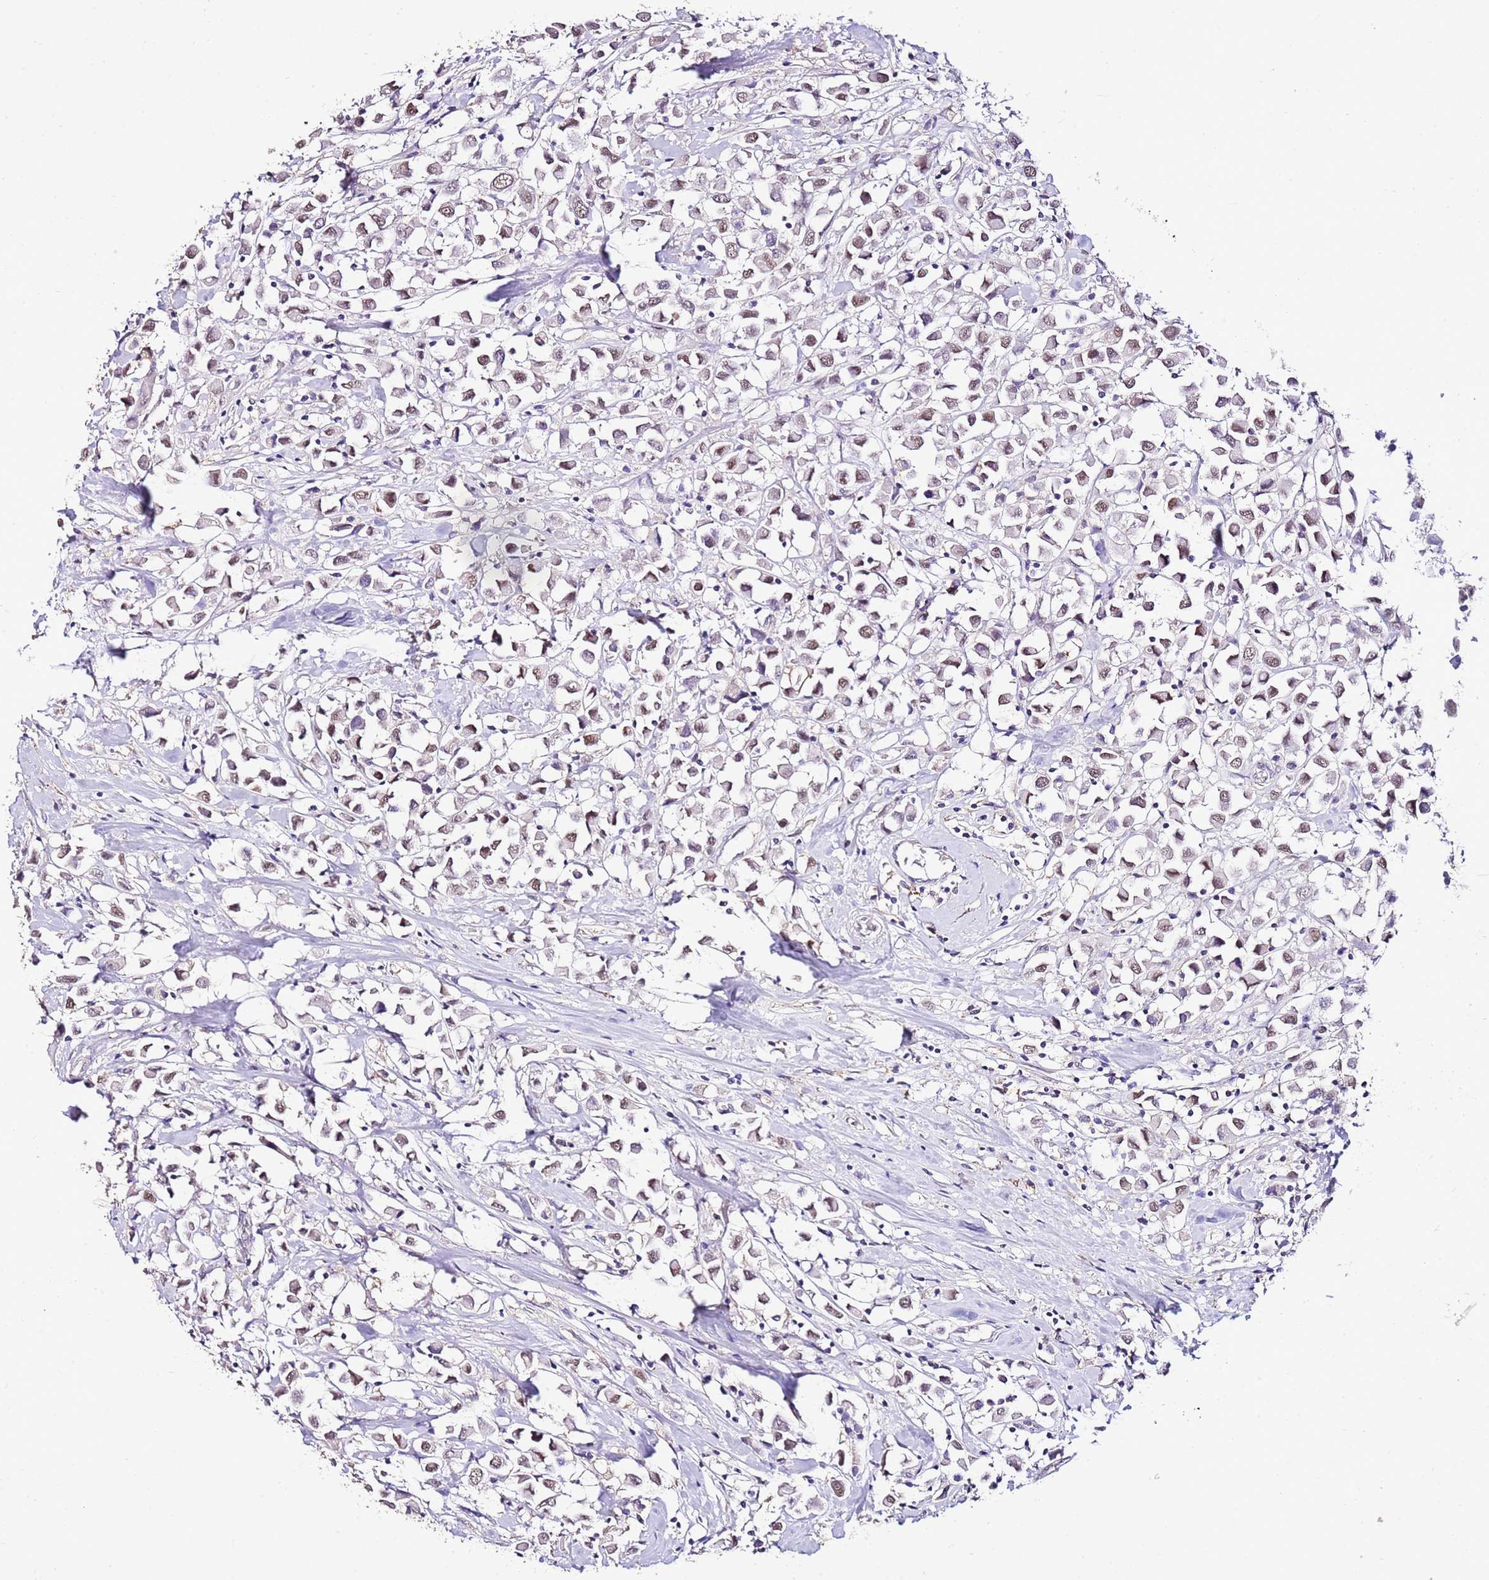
{"staining": {"intensity": "weak", "quantity": ">75%", "location": "nuclear"}, "tissue": "breast cancer", "cell_type": "Tumor cells", "image_type": "cancer", "snomed": [{"axis": "morphology", "description": "Duct carcinoma"}, {"axis": "topography", "description": "Breast"}], "caption": "Human infiltrating ductal carcinoma (breast) stained with a protein marker displays weak staining in tumor cells.", "gene": "IZUMO4", "patient": {"sex": "female", "age": 61}}